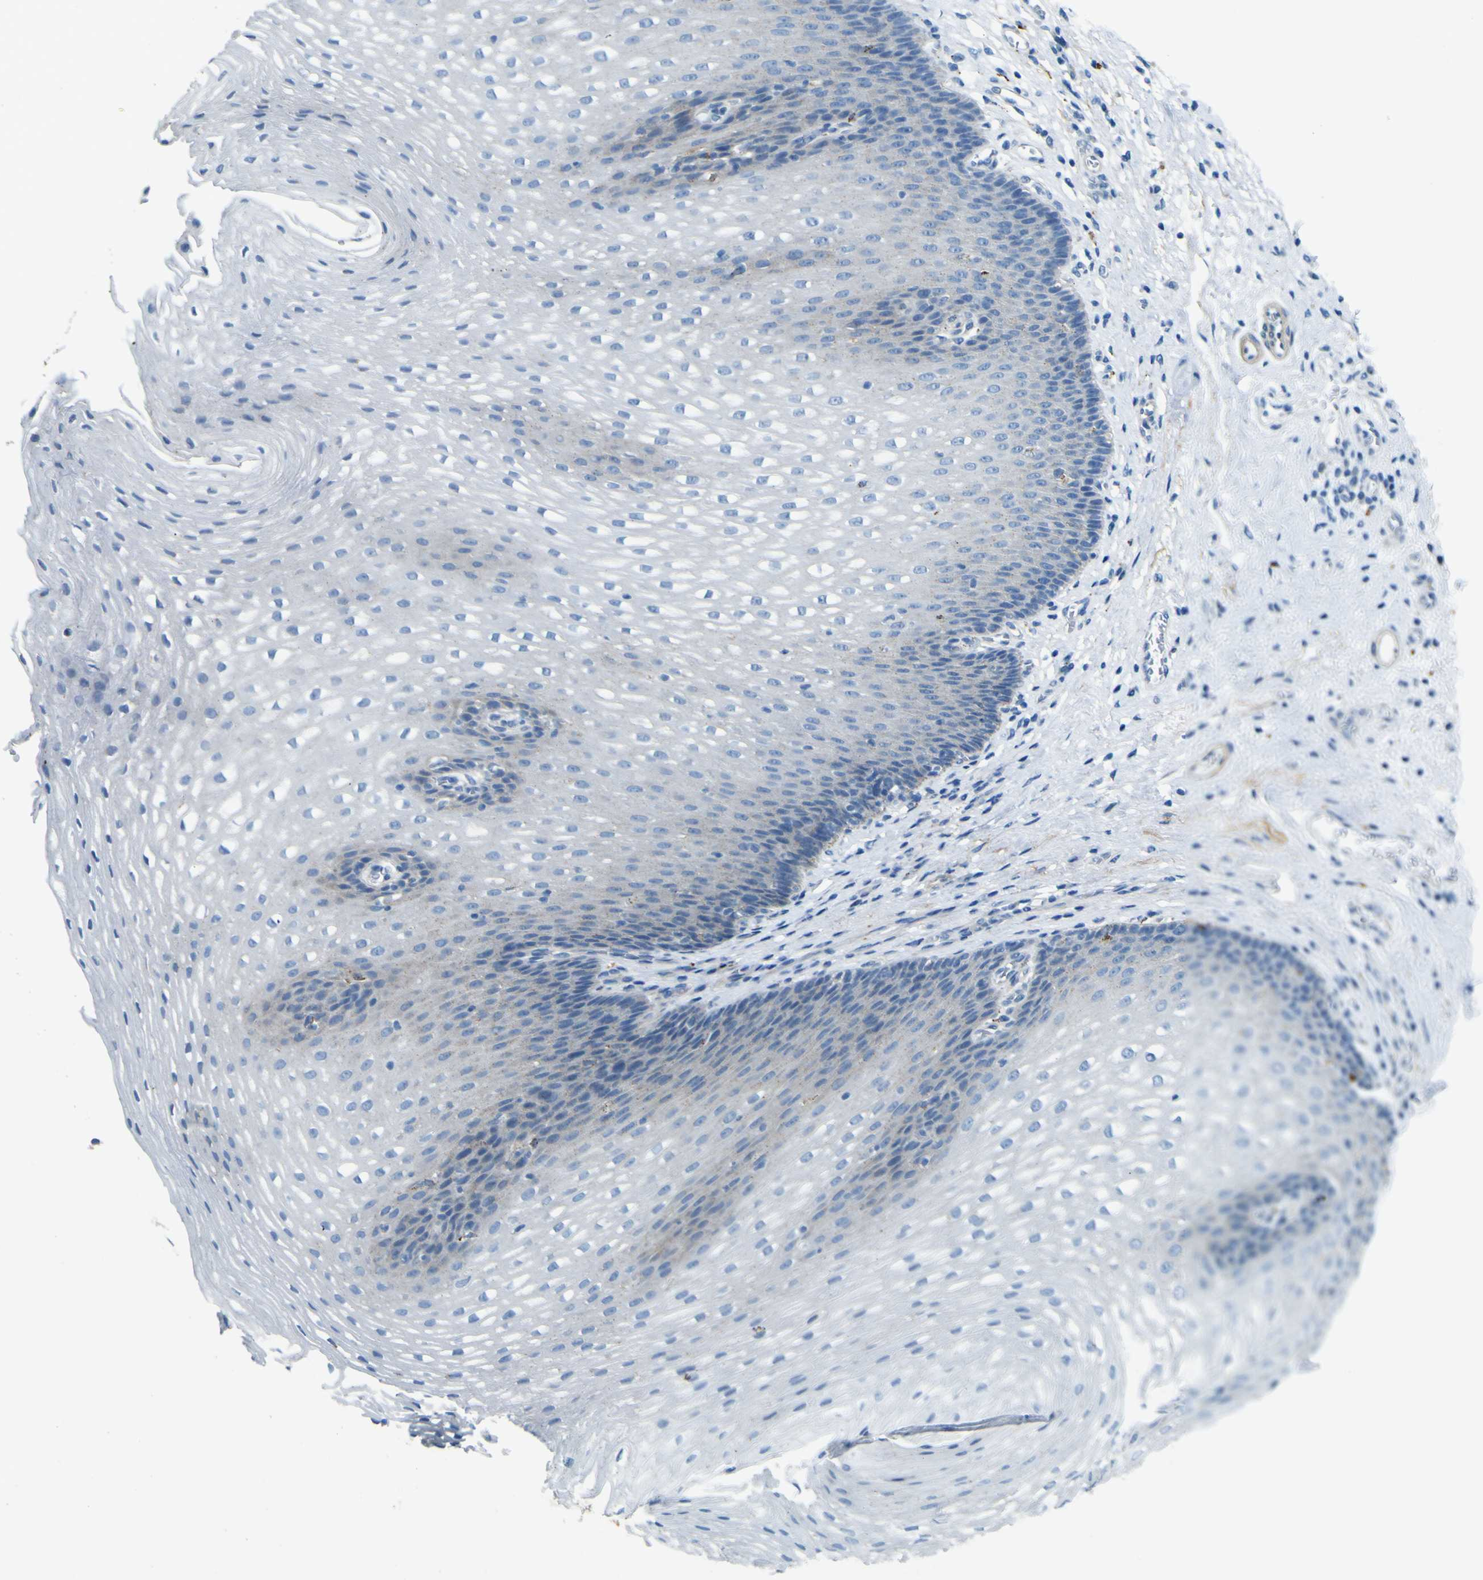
{"staining": {"intensity": "negative", "quantity": "none", "location": "none"}, "tissue": "esophagus", "cell_type": "Squamous epithelial cells", "image_type": "normal", "snomed": [{"axis": "morphology", "description": "Normal tissue, NOS"}, {"axis": "topography", "description": "Esophagus"}], "caption": "Immunohistochemical staining of unremarkable human esophagus reveals no significant positivity in squamous epithelial cells. (IHC, brightfield microscopy, high magnification).", "gene": "PDE9A", "patient": {"sex": "male", "age": 48}}